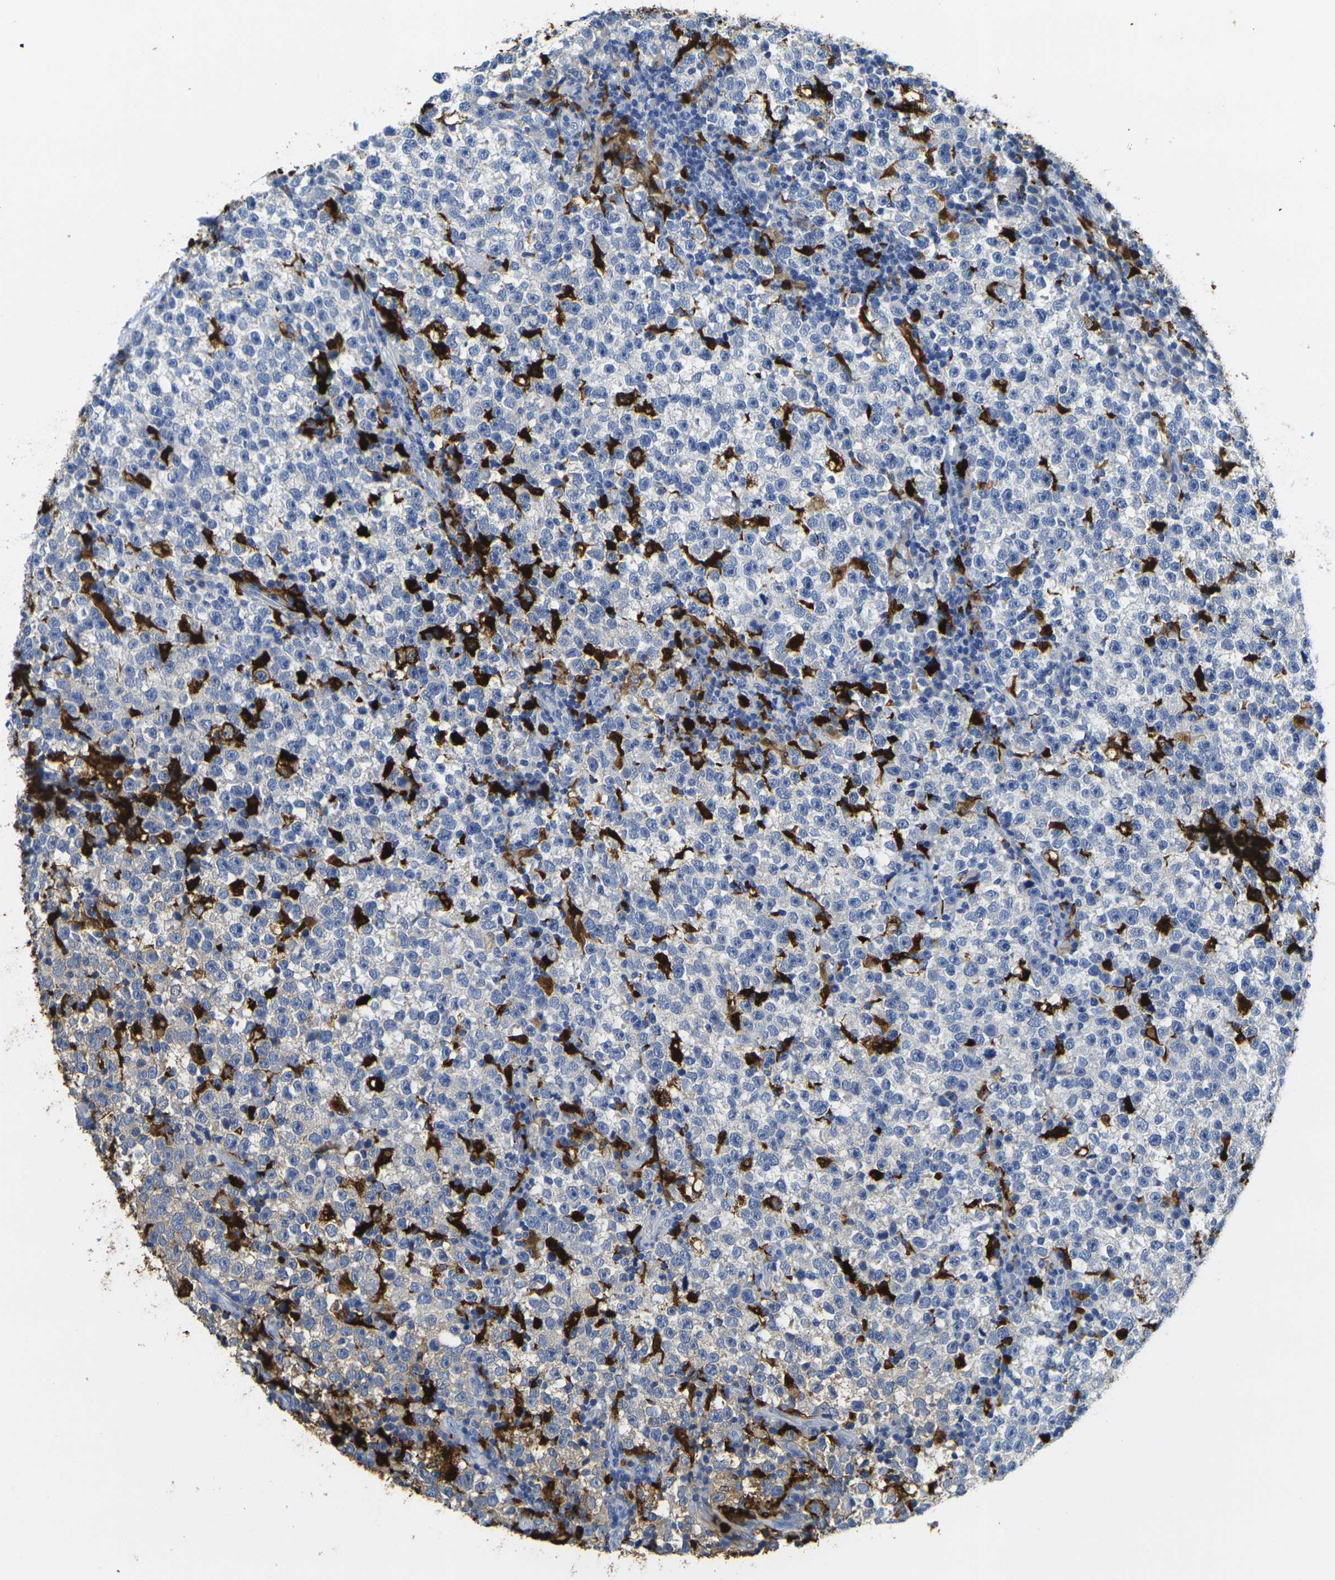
{"staining": {"intensity": "negative", "quantity": "none", "location": "none"}, "tissue": "testis cancer", "cell_type": "Tumor cells", "image_type": "cancer", "snomed": [{"axis": "morphology", "description": "Seminoma, NOS"}, {"axis": "topography", "description": "Testis"}], "caption": "Immunohistochemistry (IHC) of testis cancer (seminoma) shows no staining in tumor cells. Brightfield microscopy of immunohistochemistry (IHC) stained with DAB (3,3'-diaminobenzidine) (brown) and hematoxylin (blue), captured at high magnification.", "gene": "S100A9", "patient": {"sex": "male", "age": 43}}